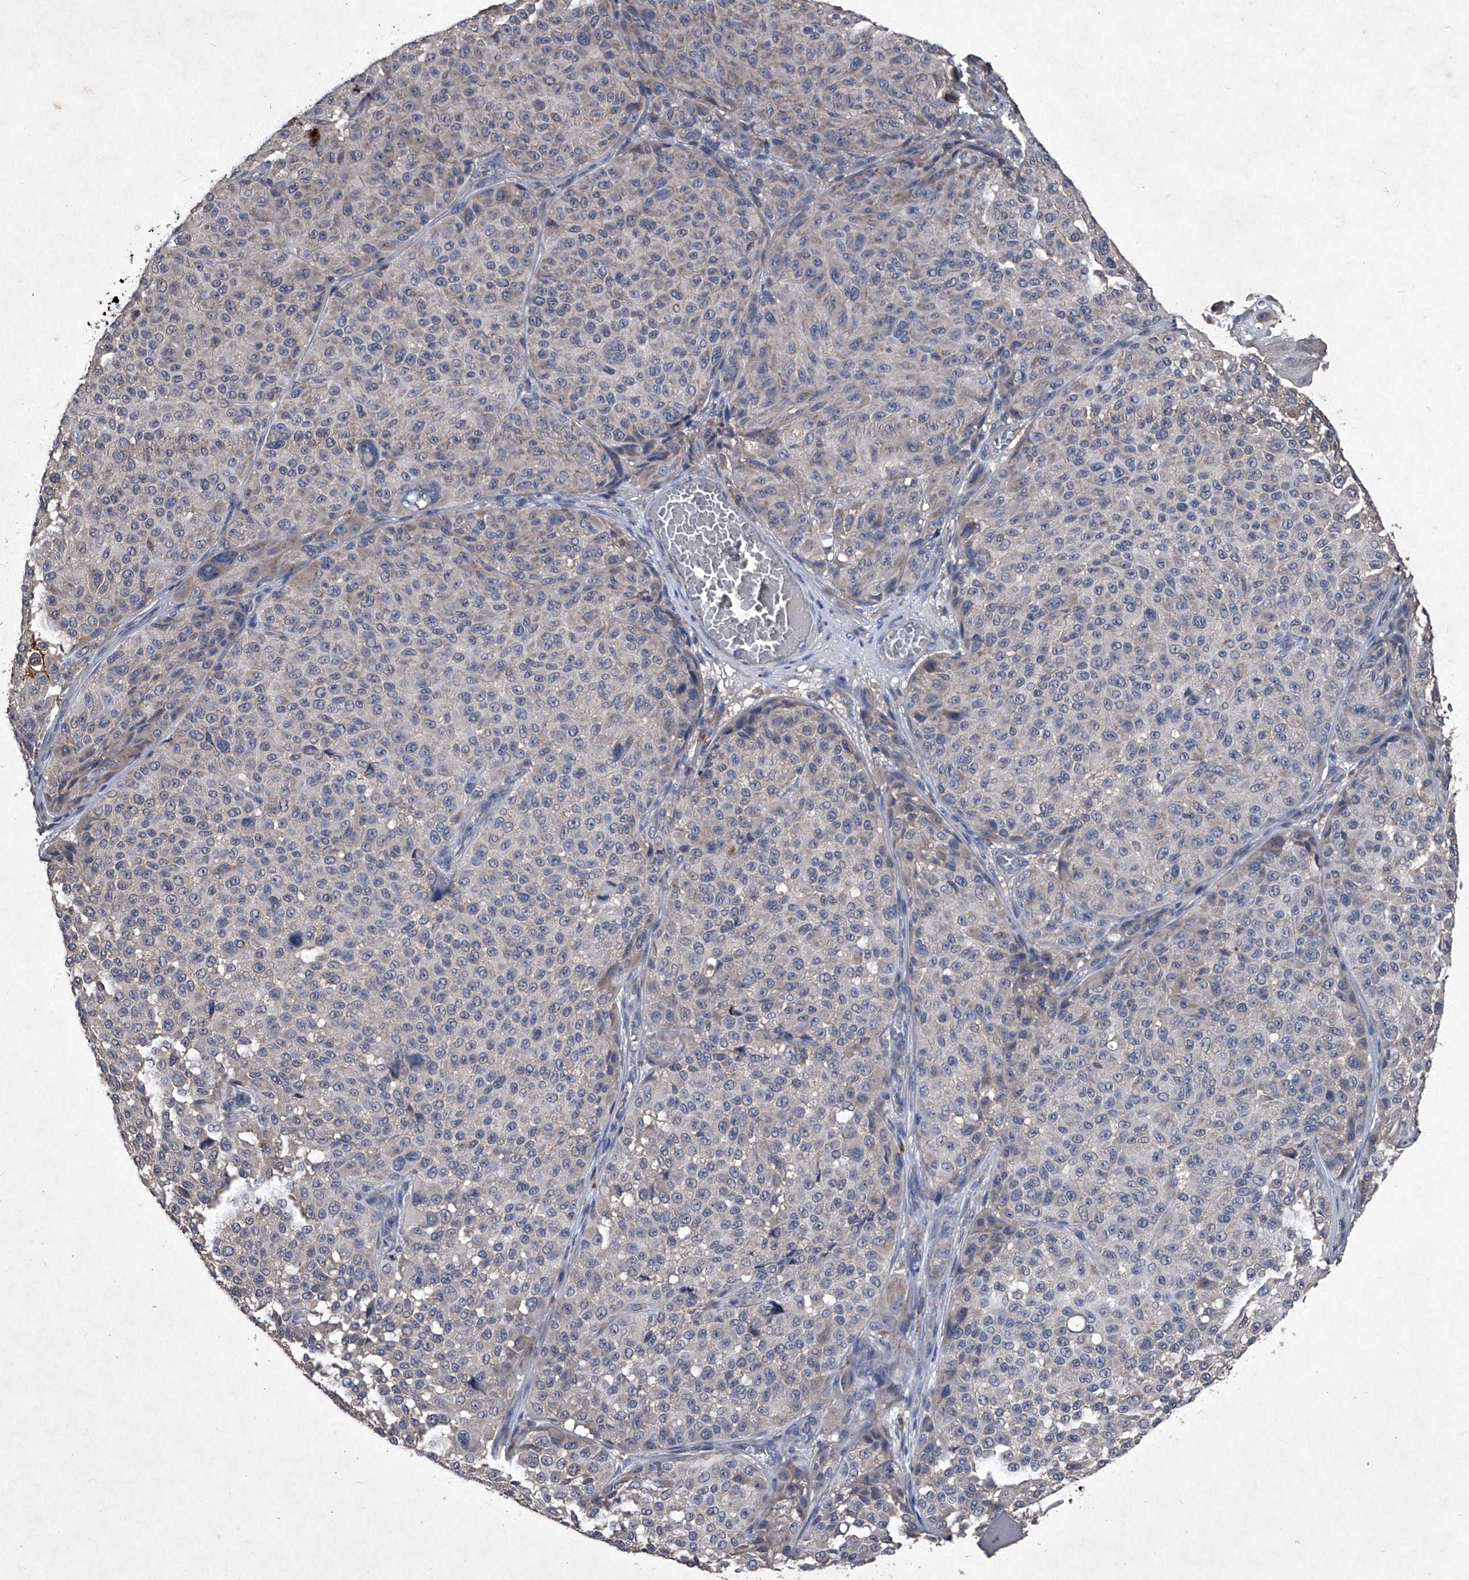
{"staining": {"intensity": "weak", "quantity": "<25%", "location": "cytoplasmic/membranous"}, "tissue": "melanoma", "cell_type": "Tumor cells", "image_type": "cancer", "snomed": [{"axis": "morphology", "description": "Malignant melanoma, NOS"}, {"axis": "topography", "description": "Skin"}], "caption": "Image shows no protein positivity in tumor cells of malignant melanoma tissue.", "gene": "MAPKAP1", "patient": {"sex": "male", "age": 83}}